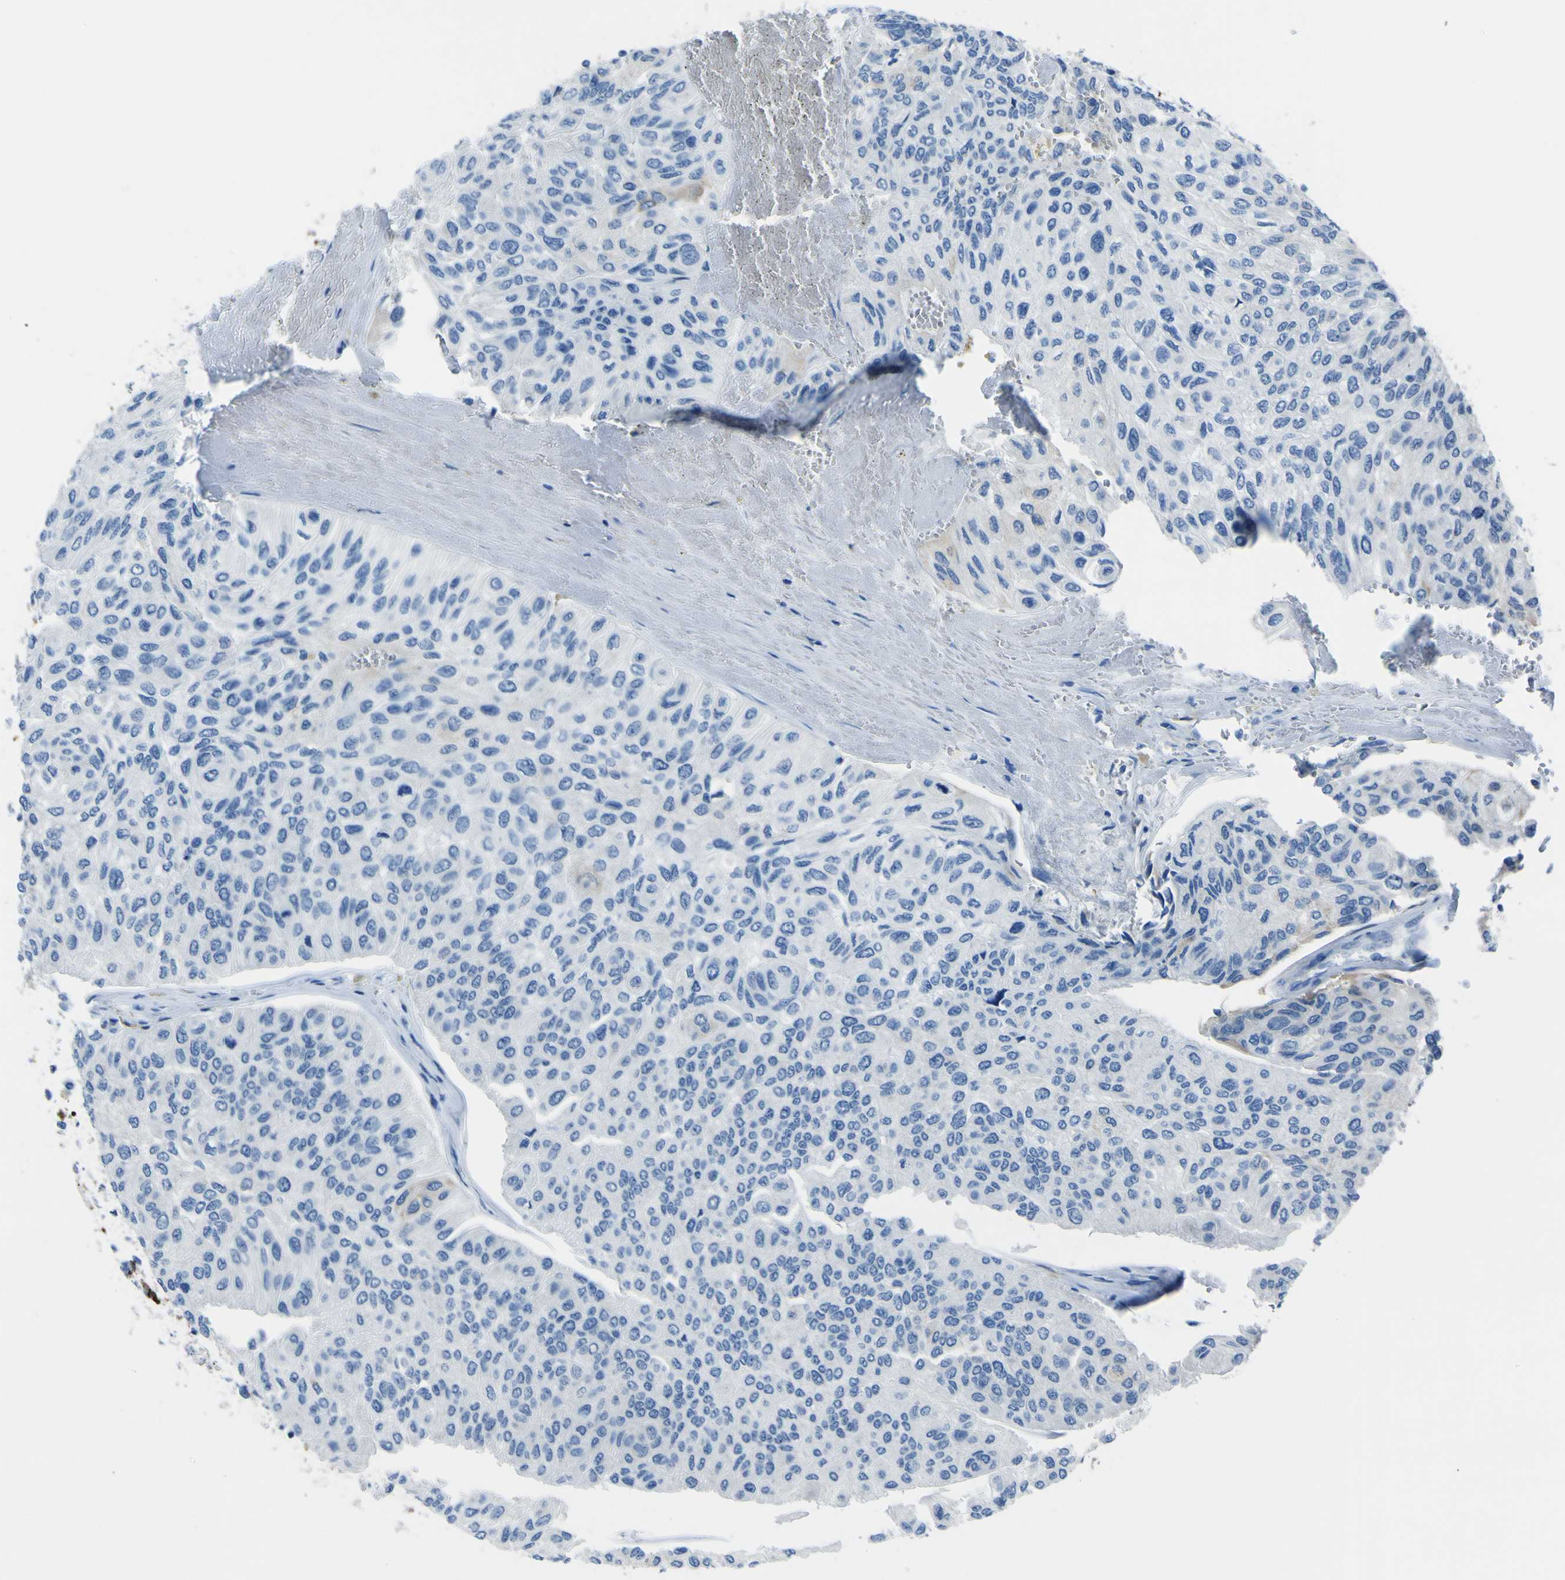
{"staining": {"intensity": "negative", "quantity": "none", "location": "none"}, "tissue": "urothelial cancer", "cell_type": "Tumor cells", "image_type": "cancer", "snomed": [{"axis": "morphology", "description": "Urothelial carcinoma, High grade"}, {"axis": "topography", "description": "Urinary bladder"}], "caption": "This is a photomicrograph of IHC staining of urothelial cancer, which shows no positivity in tumor cells.", "gene": "ACSL1", "patient": {"sex": "male", "age": 66}}